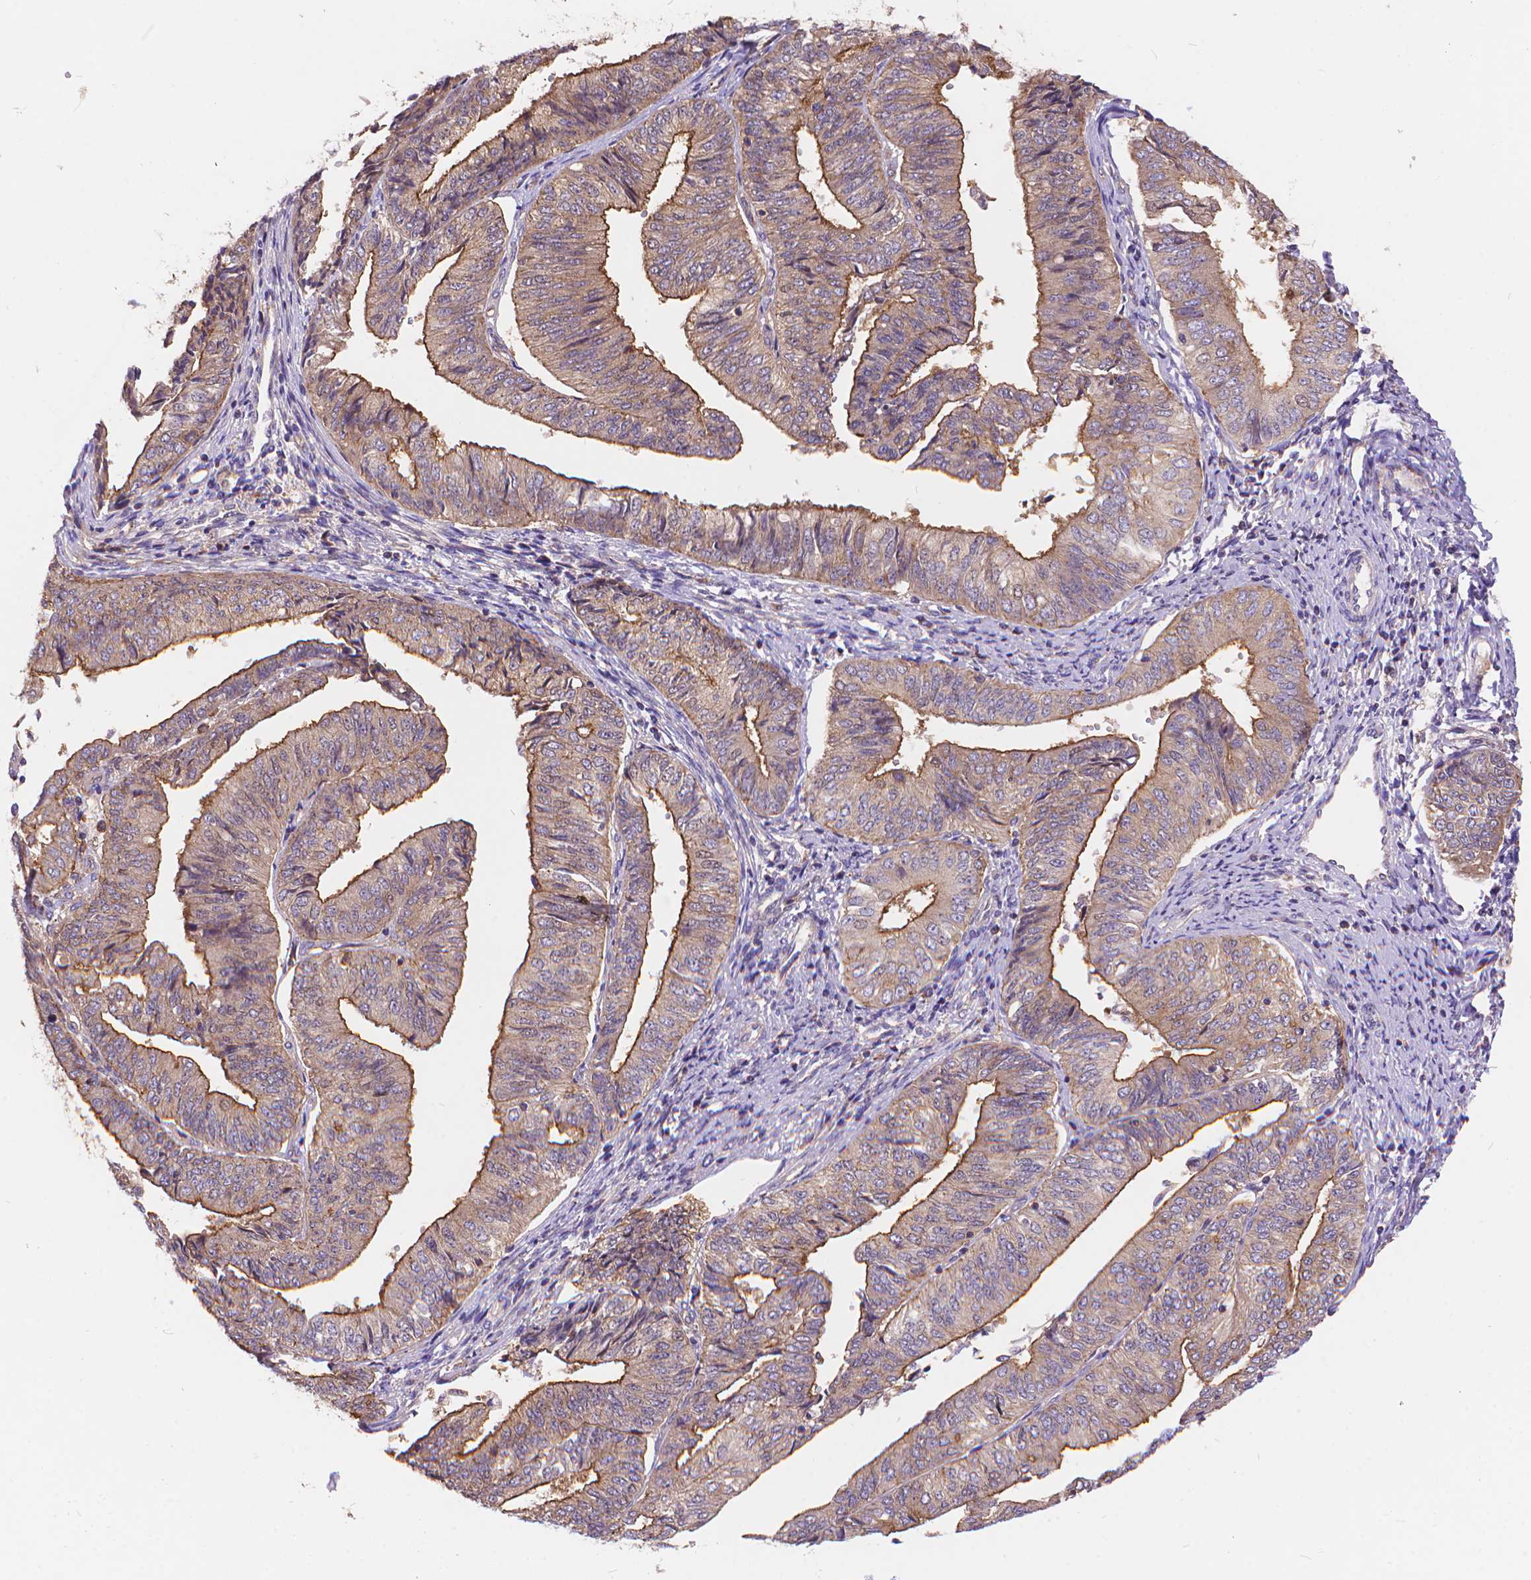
{"staining": {"intensity": "strong", "quantity": "<25%", "location": "cytoplasmic/membranous"}, "tissue": "endometrial cancer", "cell_type": "Tumor cells", "image_type": "cancer", "snomed": [{"axis": "morphology", "description": "Adenocarcinoma, NOS"}, {"axis": "topography", "description": "Endometrium"}], "caption": "Immunohistochemical staining of human endometrial cancer exhibits medium levels of strong cytoplasmic/membranous protein staining in approximately <25% of tumor cells.", "gene": "ARAP1", "patient": {"sex": "female", "age": 58}}